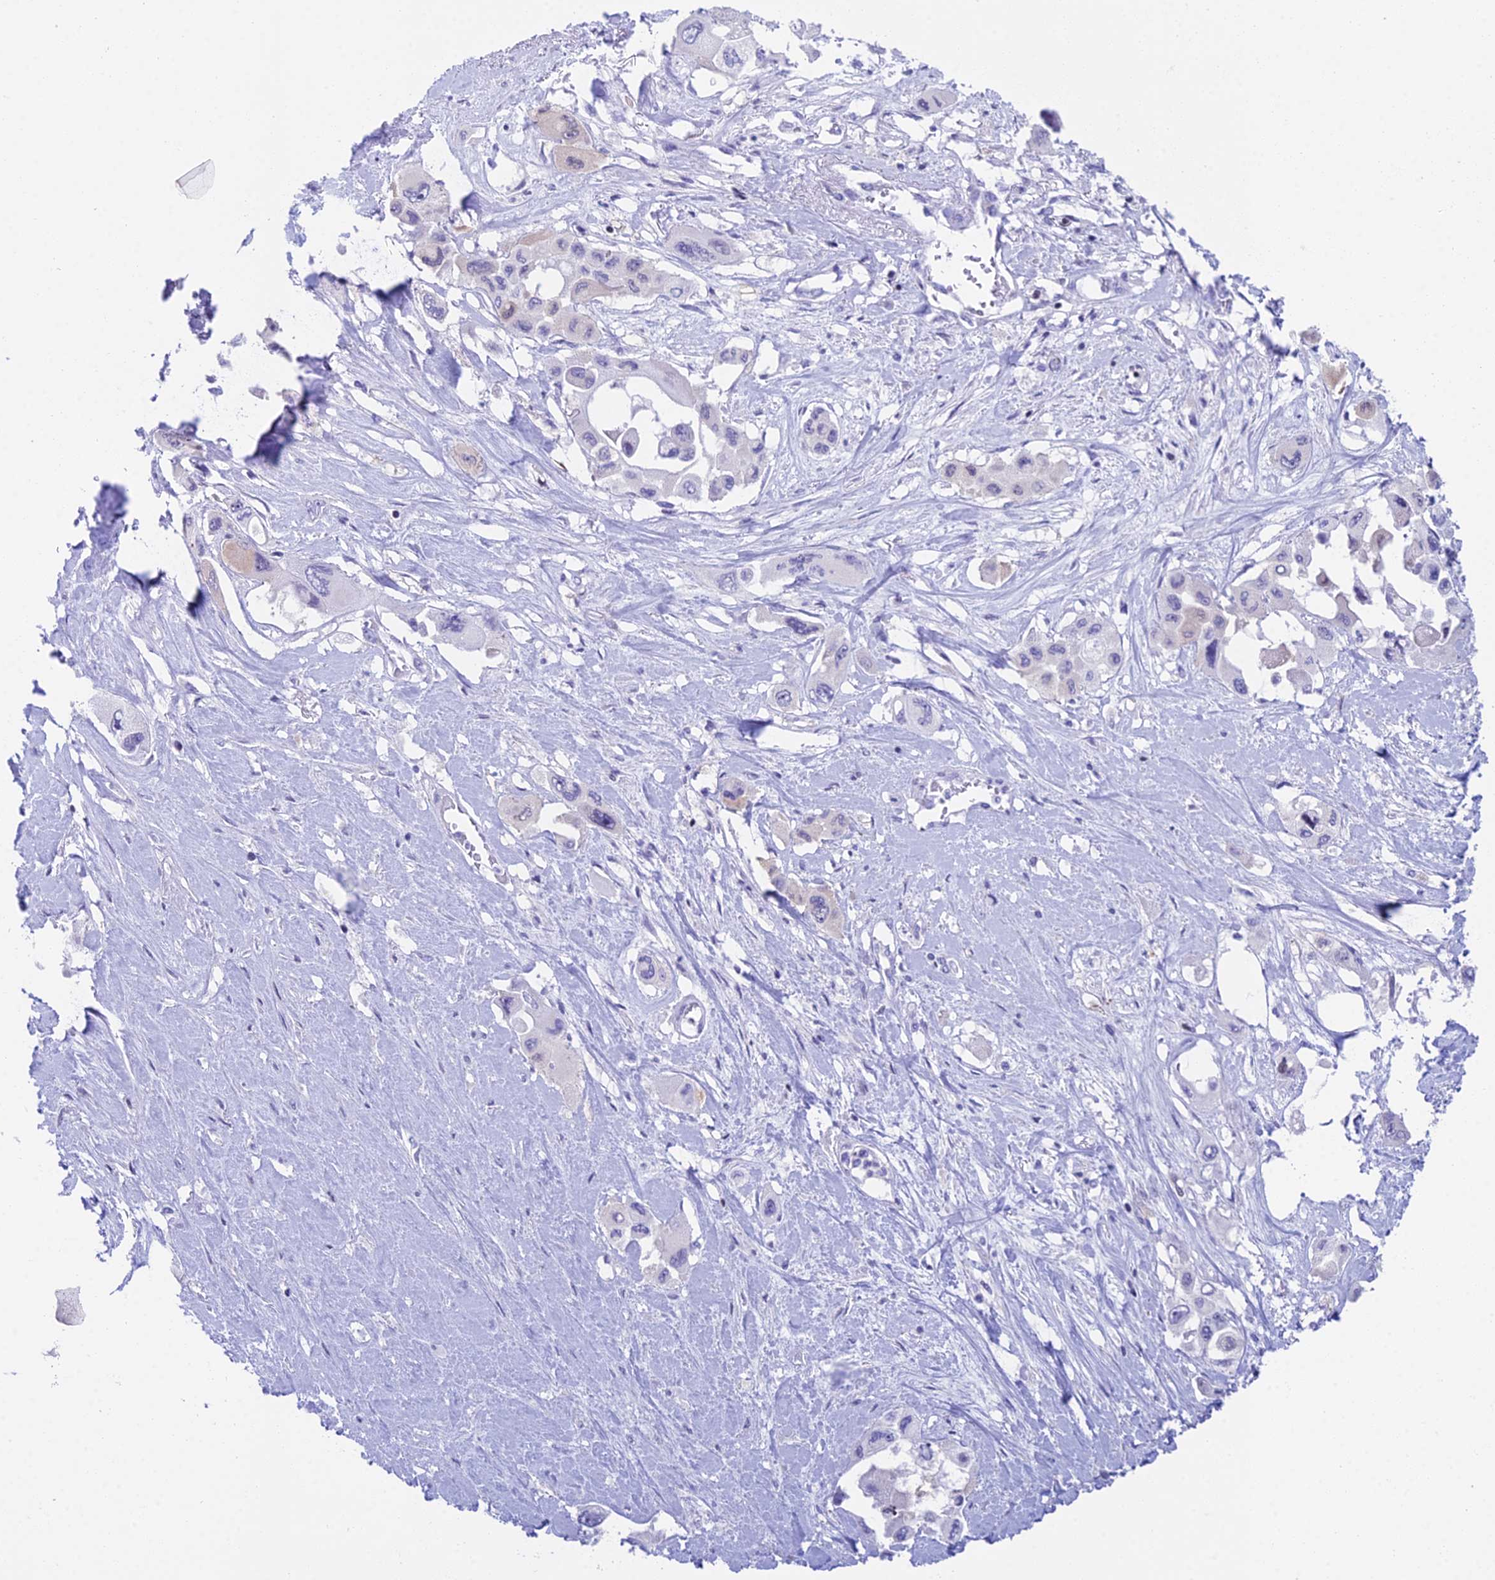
{"staining": {"intensity": "negative", "quantity": "none", "location": "none"}, "tissue": "pancreatic cancer", "cell_type": "Tumor cells", "image_type": "cancer", "snomed": [{"axis": "morphology", "description": "Adenocarcinoma, NOS"}, {"axis": "topography", "description": "Pancreas"}], "caption": "The image demonstrates no significant staining in tumor cells of pancreatic cancer (adenocarcinoma).", "gene": "CC2D2A", "patient": {"sex": "male", "age": 92}}